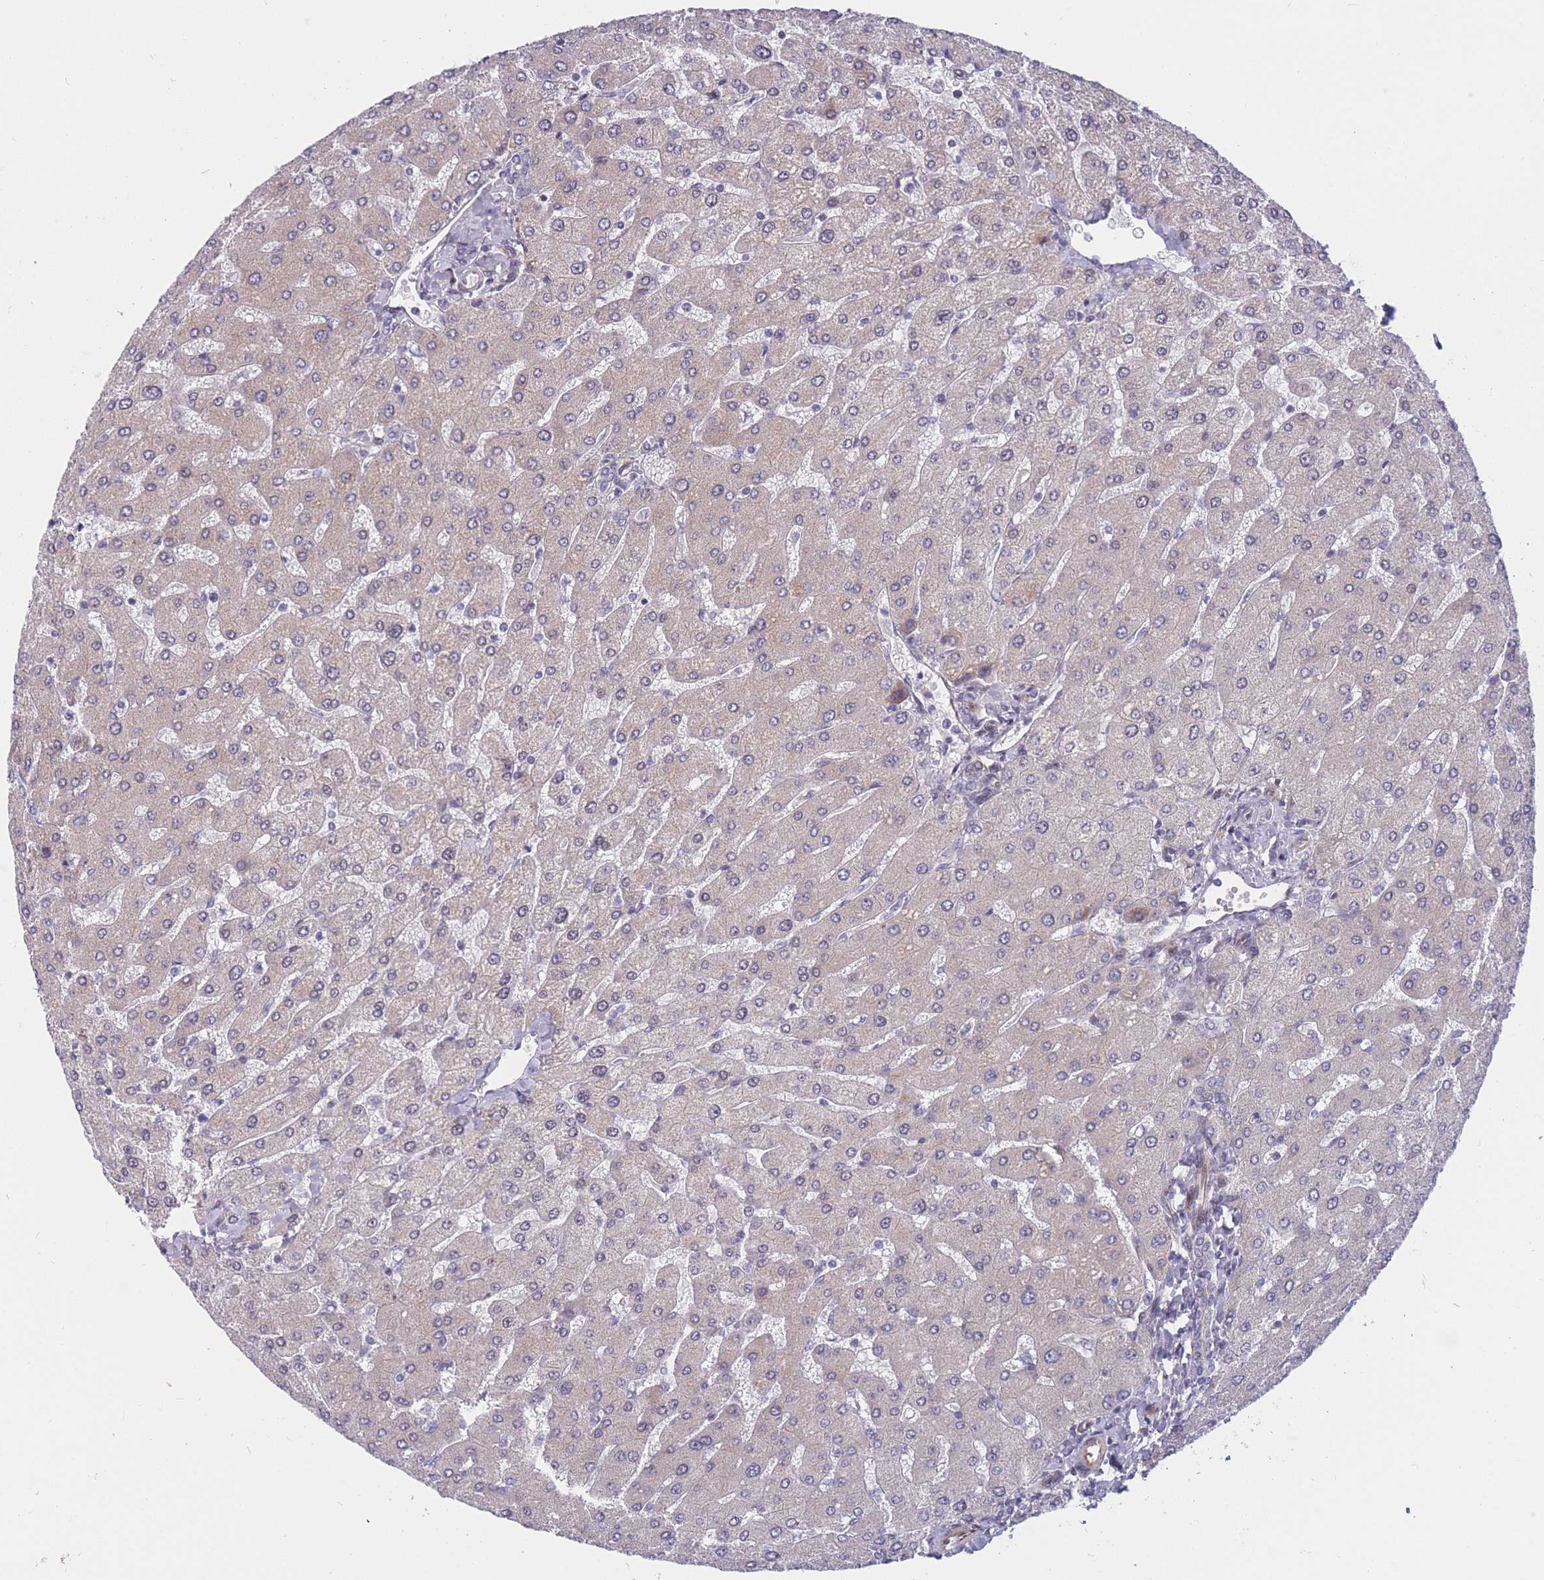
{"staining": {"intensity": "negative", "quantity": "none", "location": "none"}, "tissue": "liver", "cell_type": "Cholangiocytes", "image_type": "normal", "snomed": [{"axis": "morphology", "description": "Normal tissue, NOS"}, {"axis": "topography", "description": "Liver"}], "caption": "Immunohistochemical staining of benign human liver shows no significant expression in cholangiocytes. (IHC, brightfield microscopy, high magnification).", "gene": "BCL9L", "patient": {"sex": "male", "age": 55}}